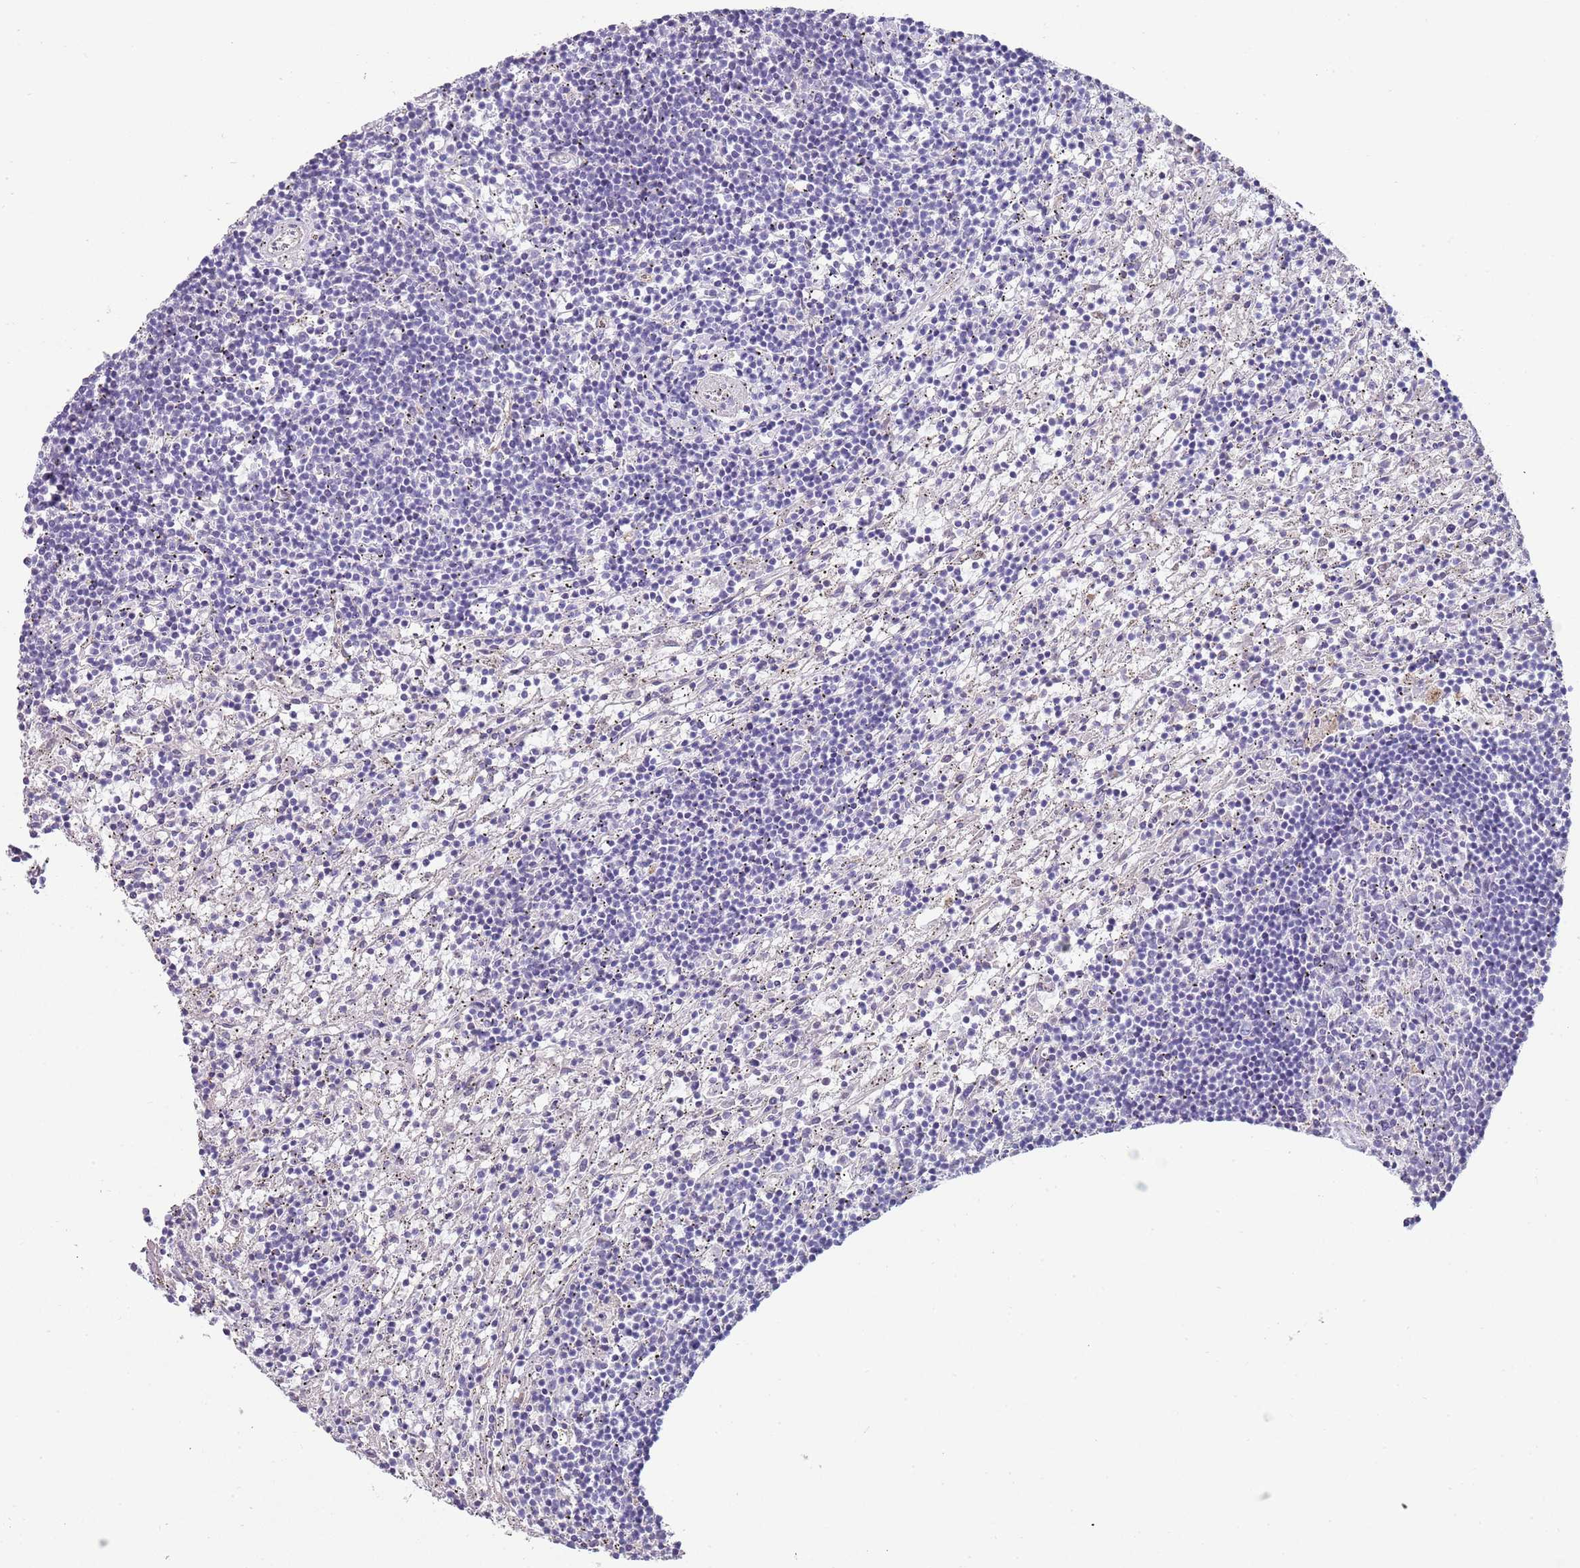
{"staining": {"intensity": "negative", "quantity": "none", "location": "none"}, "tissue": "lymphoma", "cell_type": "Tumor cells", "image_type": "cancer", "snomed": [{"axis": "morphology", "description": "Malignant lymphoma, non-Hodgkin's type, Low grade"}, {"axis": "topography", "description": "Spleen"}], "caption": "This image is of malignant lymphoma, non-Hodgkin's type (low-grade) stained with immunohistochemistry (IHC) to label a protein in brown with the nuclei are counter-stained blue. There is no staining in tumor cells.", "gene": "NBPF3", "patient": {"sex": "male", "age": 76}}